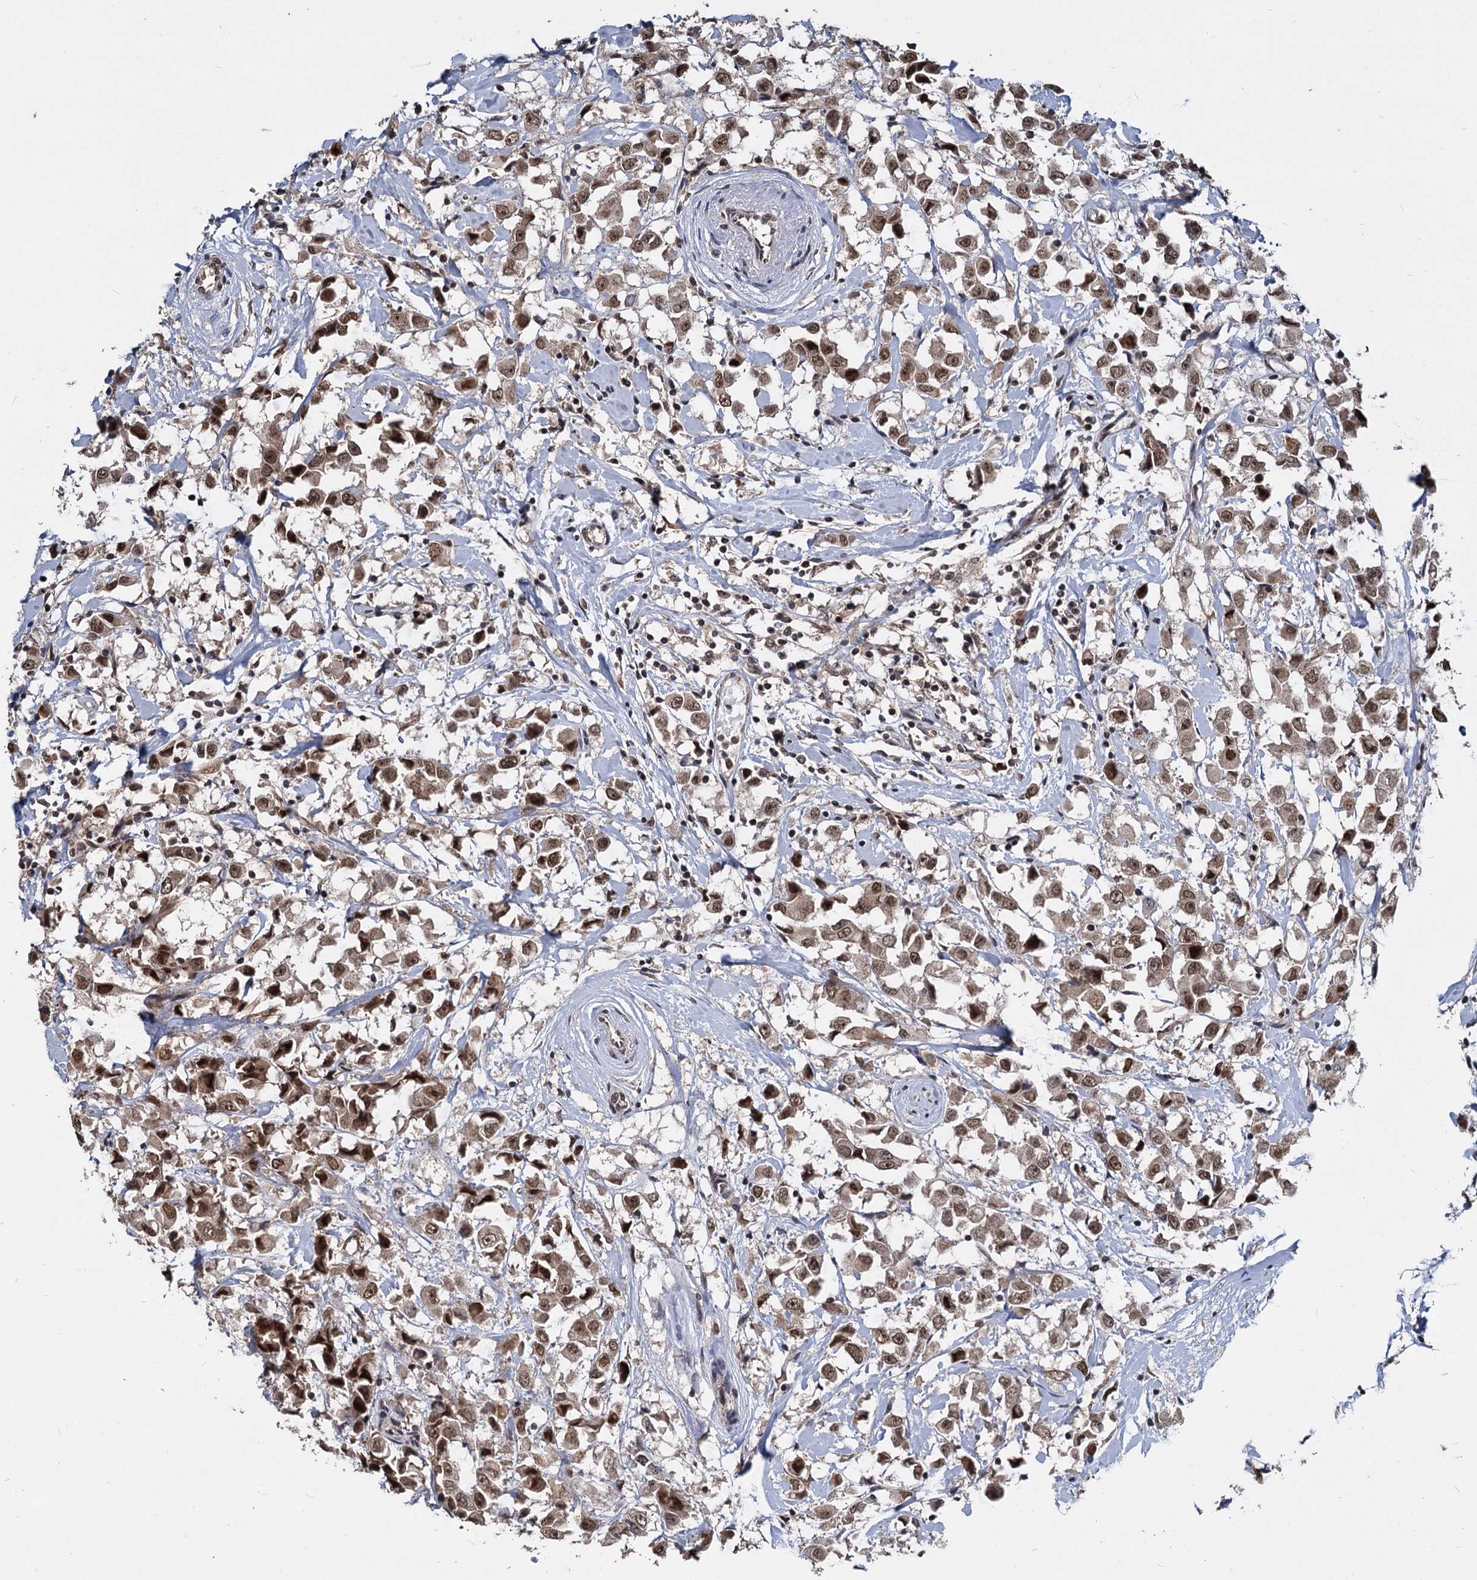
{"staining": {"intensity": "moderate", "quantity": ">75%", "location": "nuclear"}, "tissue": "breast cancer", "cell_type": "Tumor cells", "image_type": "cancer", "snomed": [{"axis": "morphology", "description": "Duct carcinoma"}, {"axis": "topography", "description": "Breast"}], "caption": "Immunohistochemistry (IHC) of human breast cancer (infiltrating ductal carcinoma) exhibits medium levels of moderate nuclear expression in approximately >75% of tumor cells.", "gene": "FAM216B", "patient": {"sex": "female", "age": 61}}